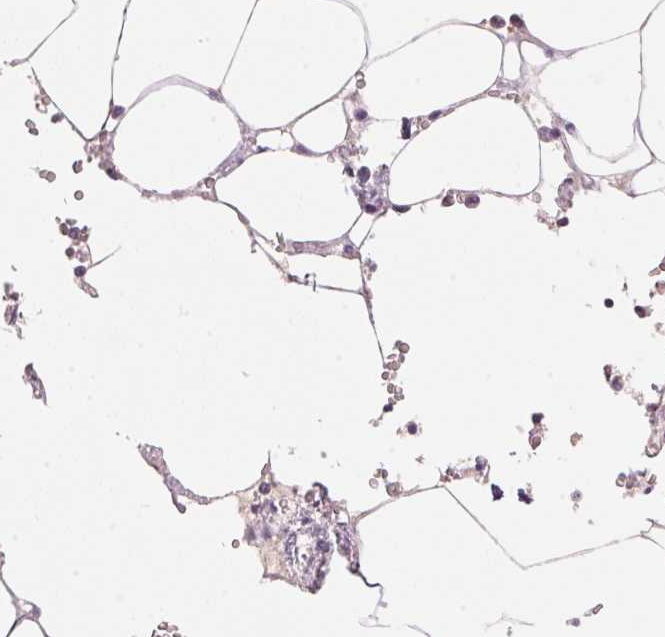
{"staining": {"intensity": "negative", "quantity": "none", "location": "none"}, "tissue": "bone marrow", "cell_type": "Hematopoietic cells", "image_type": "normal", "snomed": [{"axis": "morphology", "description": "Normal tissue, NOS"}, {"axis": "topography", "description": "Bone marrow"}], "caption": "IHC photomicrograph of normal bone marrow: human bone marrow stained with DAB exhibits no significant protein staining in hematopoietic cells.", "gene": "CYP11B1", "patient": {"sex": "male", "age": 54}}